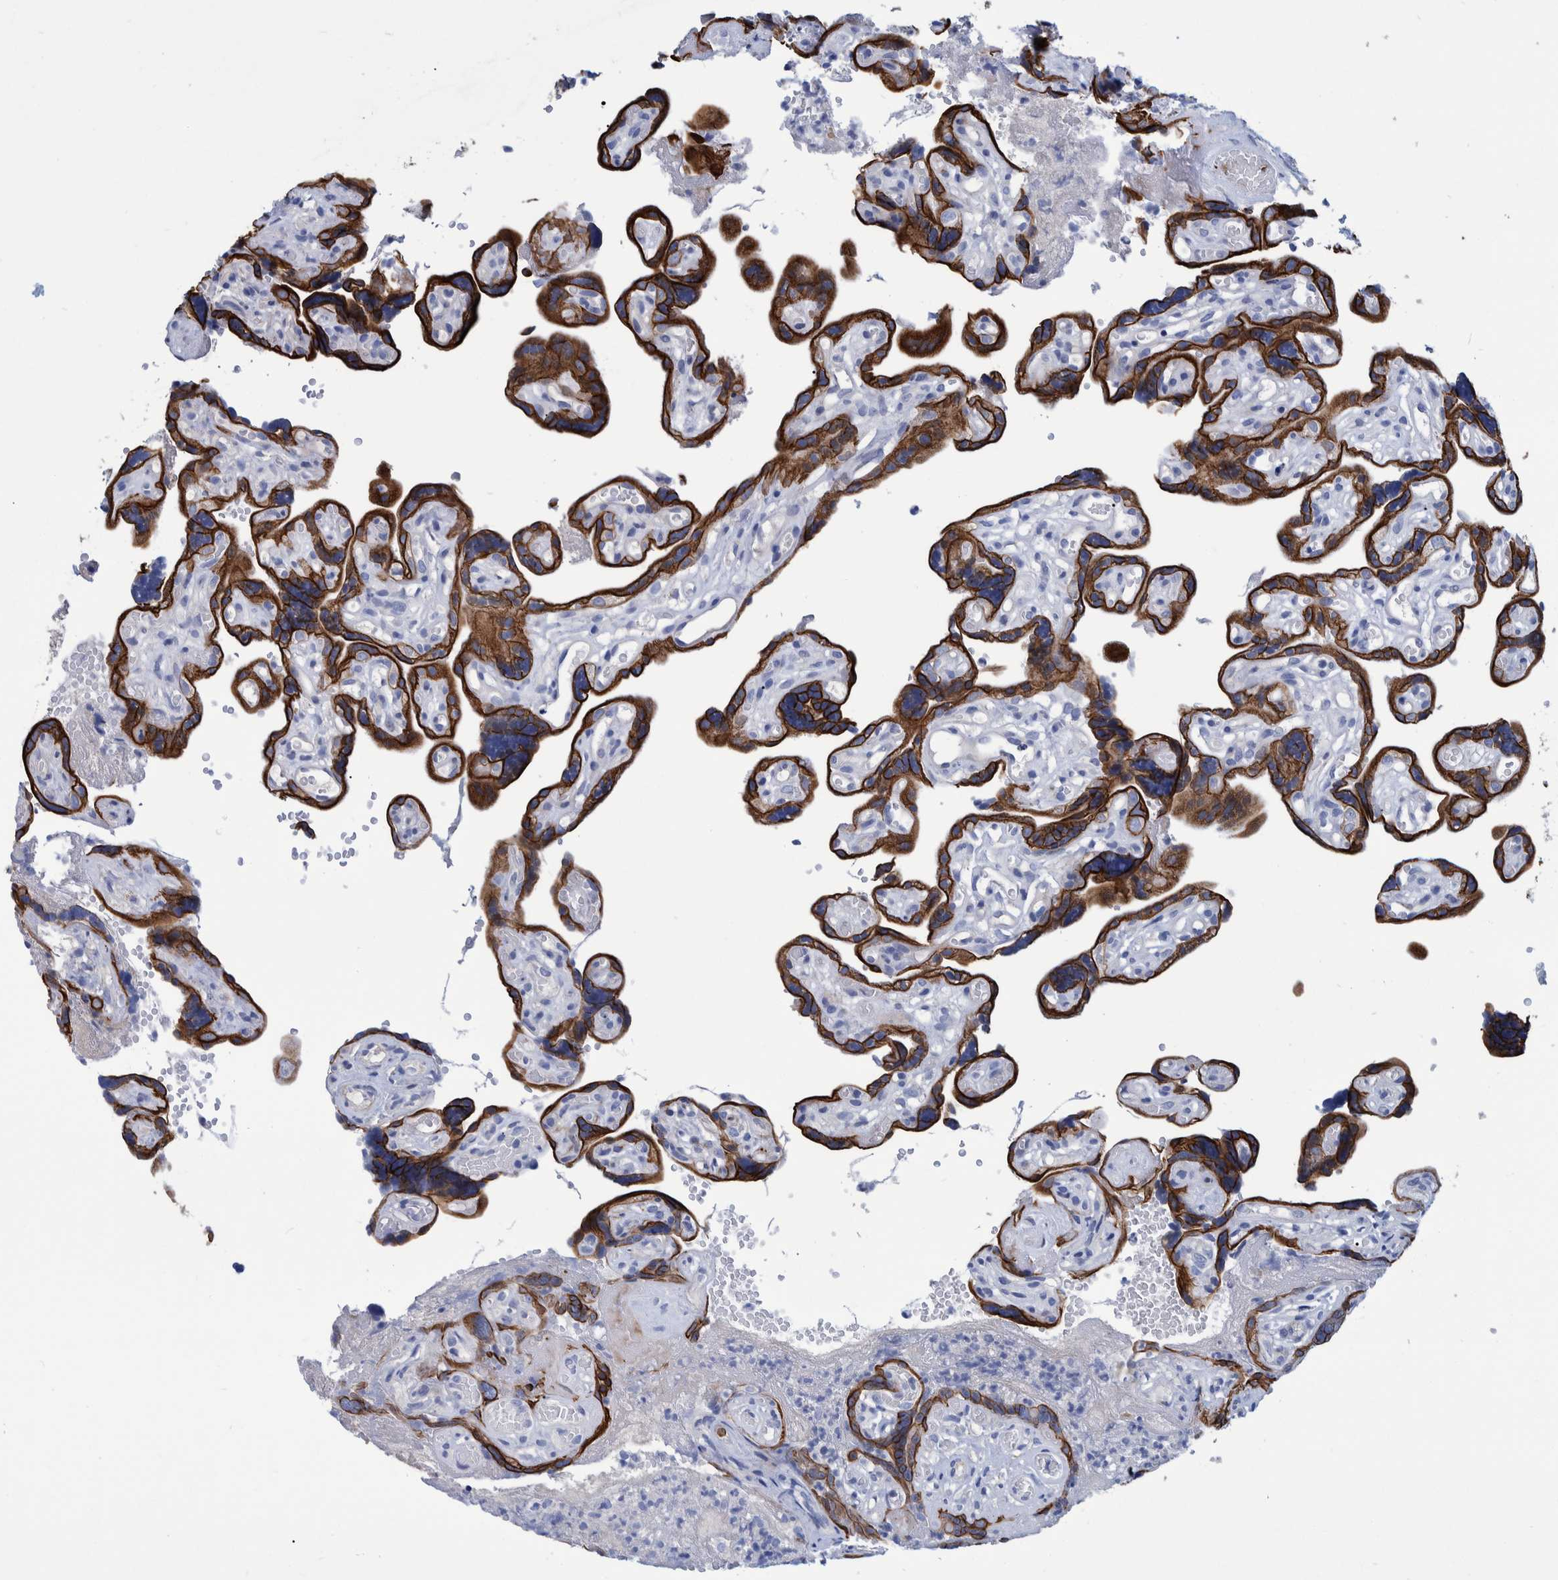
{"staining": {"intensity": "strong", "quantity": ">75%", "location": "cytoplasmic/membranous"}, "tissue": "placenta", "cell_type": "Trophoblastic cells", "image_type": "normal", "snomed": [{"axis": "morphology", "description": "Normal tissue, NOS"}, {"axis": "topography", "description": "Placenta"}], "caption": "Trophoblastic cells demonstrate high levels of strong cytoplasmic/membranous positivity in approximately >75% of cells in unremarkable placenta.", "gene": "MKS1", "patient": {"sex": "female", "age": 30}}